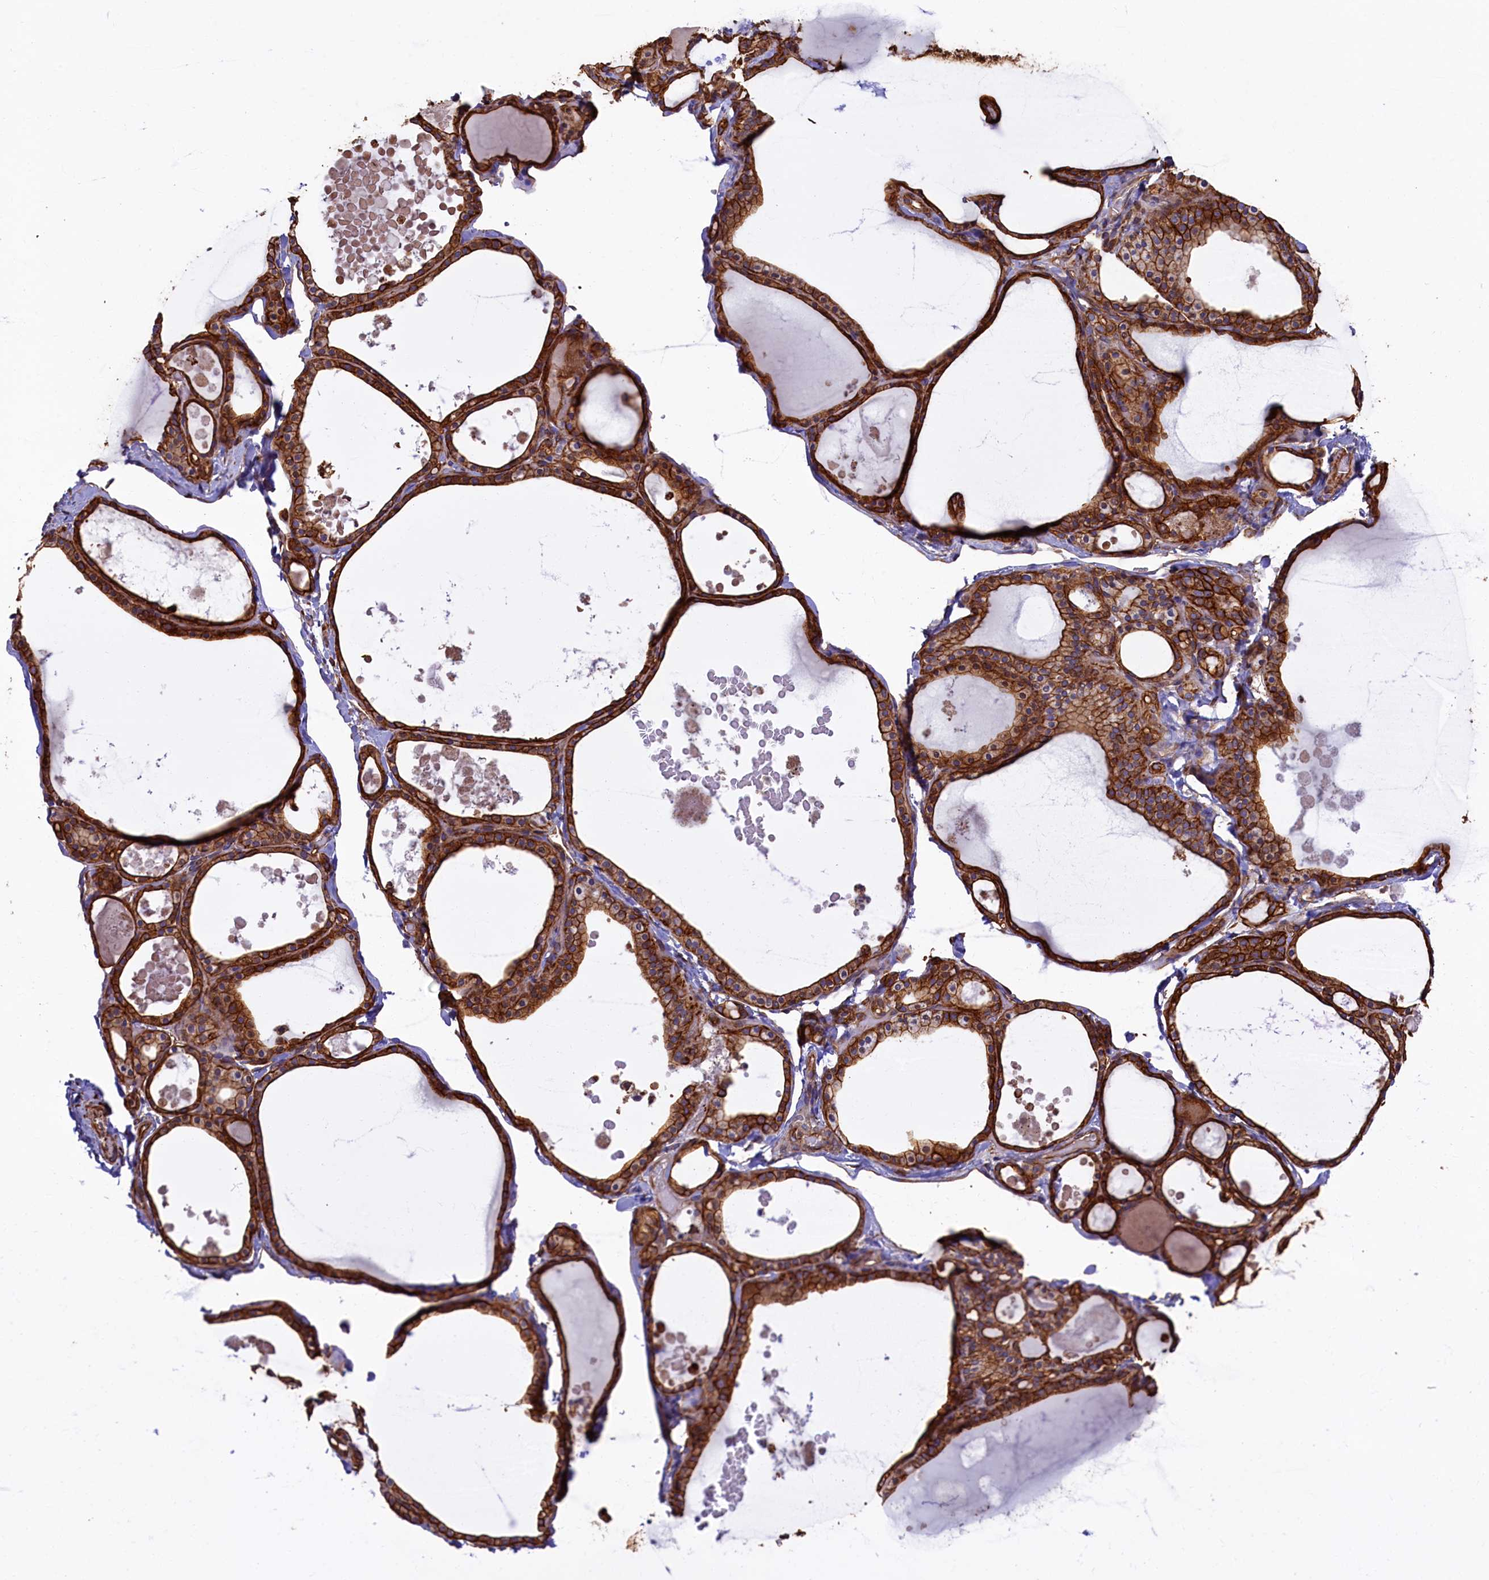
{"staining": {"intensity": "strong", "quantity": ">75%", "location": "cytoplasmic/membranous"}, "tissue": "thyroid gland", "cell_type": "Glandular cells", "image_type": "normal", "snomed": [{"axis": "morphology", "description": "Normal tissue, NOS"}, {"axis": "topography", "description": "Thyroid gland"}], "caption": "DAB (3,3'-diaminobenzidine) immunohistochemical staining of unremarkable thyroid gland shows strong cytoplasmic/membranous protein positivity in about >75% of glandular cells. Nuclei are stained in blue.", "gene": "LRRC57", "patient": {"sex": "male", "age": 56}}